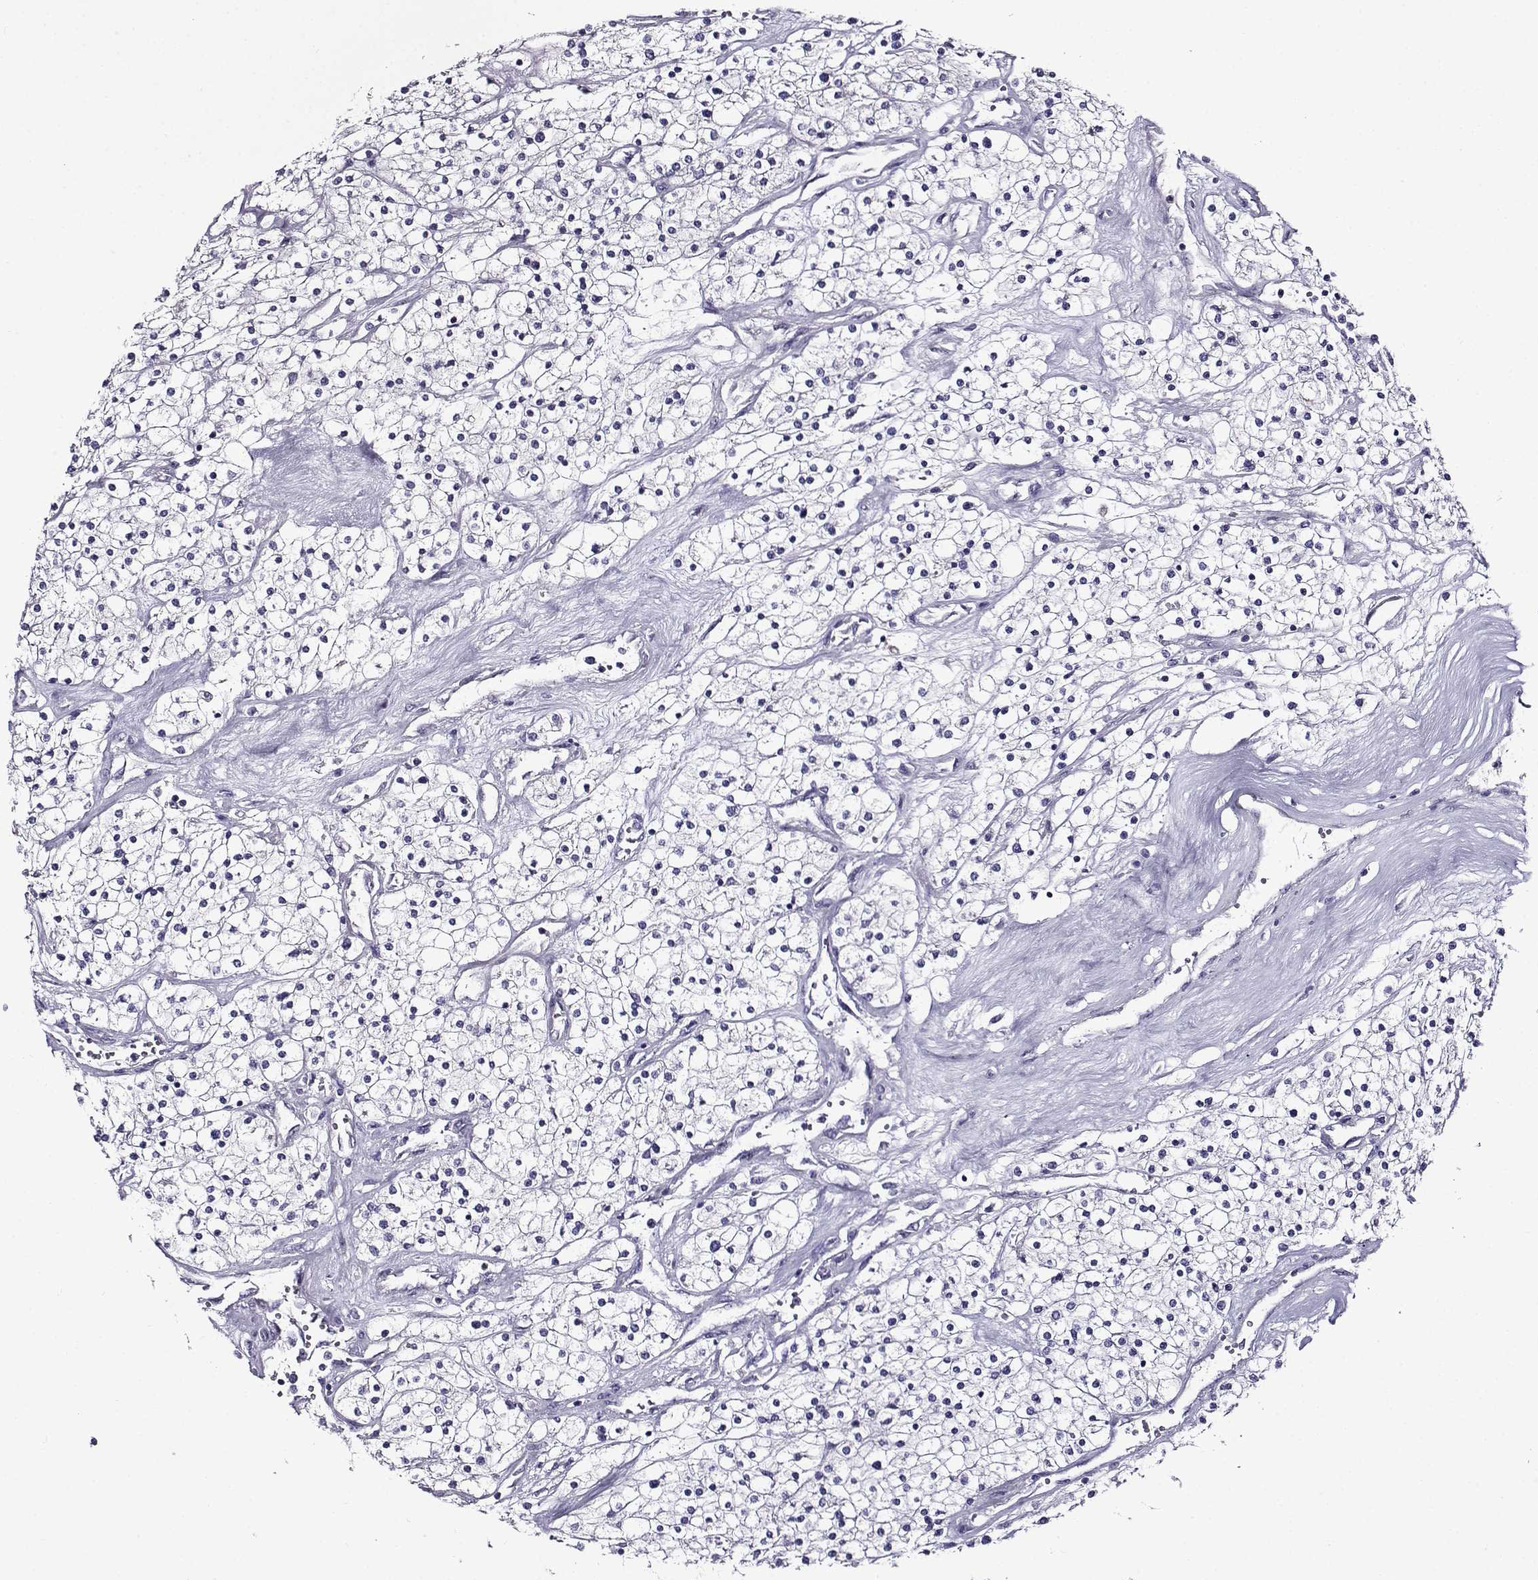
{"staining": {"intensity": "negative", "quantity": "none", "location": "none"}, "tissue": "renal cancer", "cell_type": "Tumor cells", "image_type": "cancer", "snomed": [{"axis": "morphology", "description": "Adenocarcinoma, NOS"}, {"axis": "topography", "description": "Kidney"}], "caption": "This histopathology image is of renal cancer stained with immunohistochemistry (IHC) to label a protein in brown with the nuclei are counter-stained blue. There is no positivity in tumor cells. (Immunohistochemistry (ihc), brightfield microscopy, high magnification).", "gene": "TMEM266", "patient": {"sex": "male", "age": 80}}